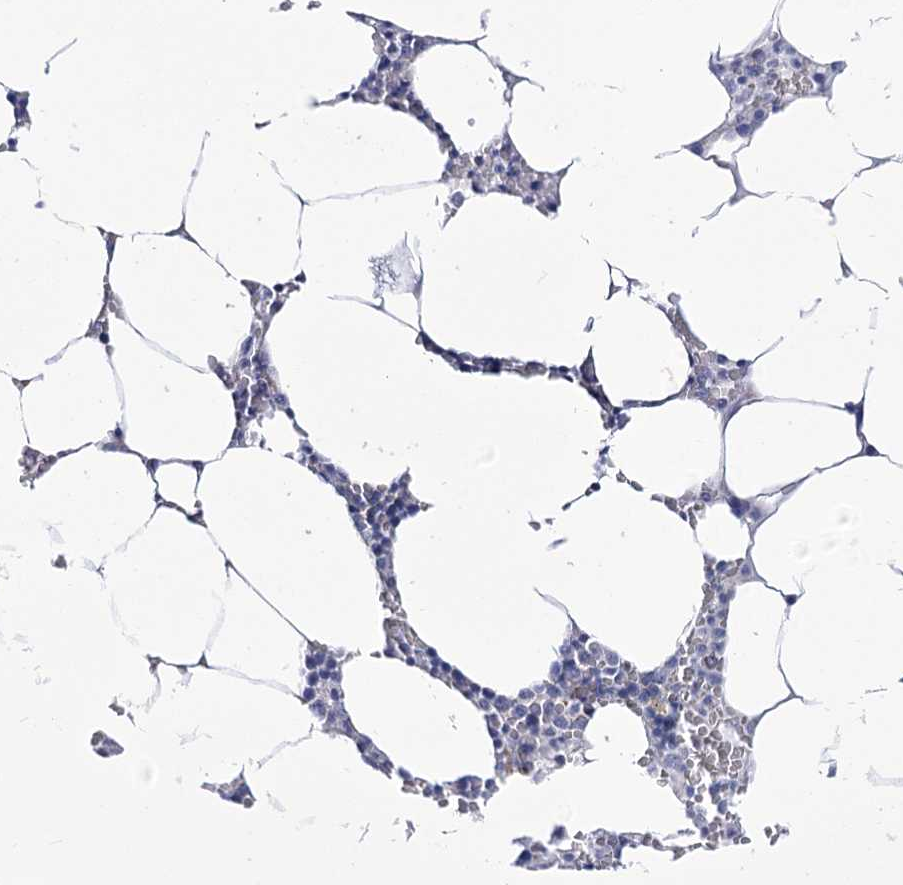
{"staining": {"intensity": "negative", "quantity": "none", "location": "none"}, "tissue": "bone marrow", "cell_type": "Hematopoietic cells", "image_type": "normal", "snomed": [{"axis": "morphology", "description": "Normal tissue, NOS"}, {"axis": "topography", "description": "Bone marrow"}], "caption": "Immunohistochemistry micrograph of normal human bone marrow stained for a protein (brown), which displays no positivity in hematopoietic cells. (Stains: DAB immunohistochemistry (IHC) with hematoxylin counter stain, Microscopy: brightfield microscopy at high magnification).", "gene": "UBA6", "patient": {"sex": "male", "age": 70}}